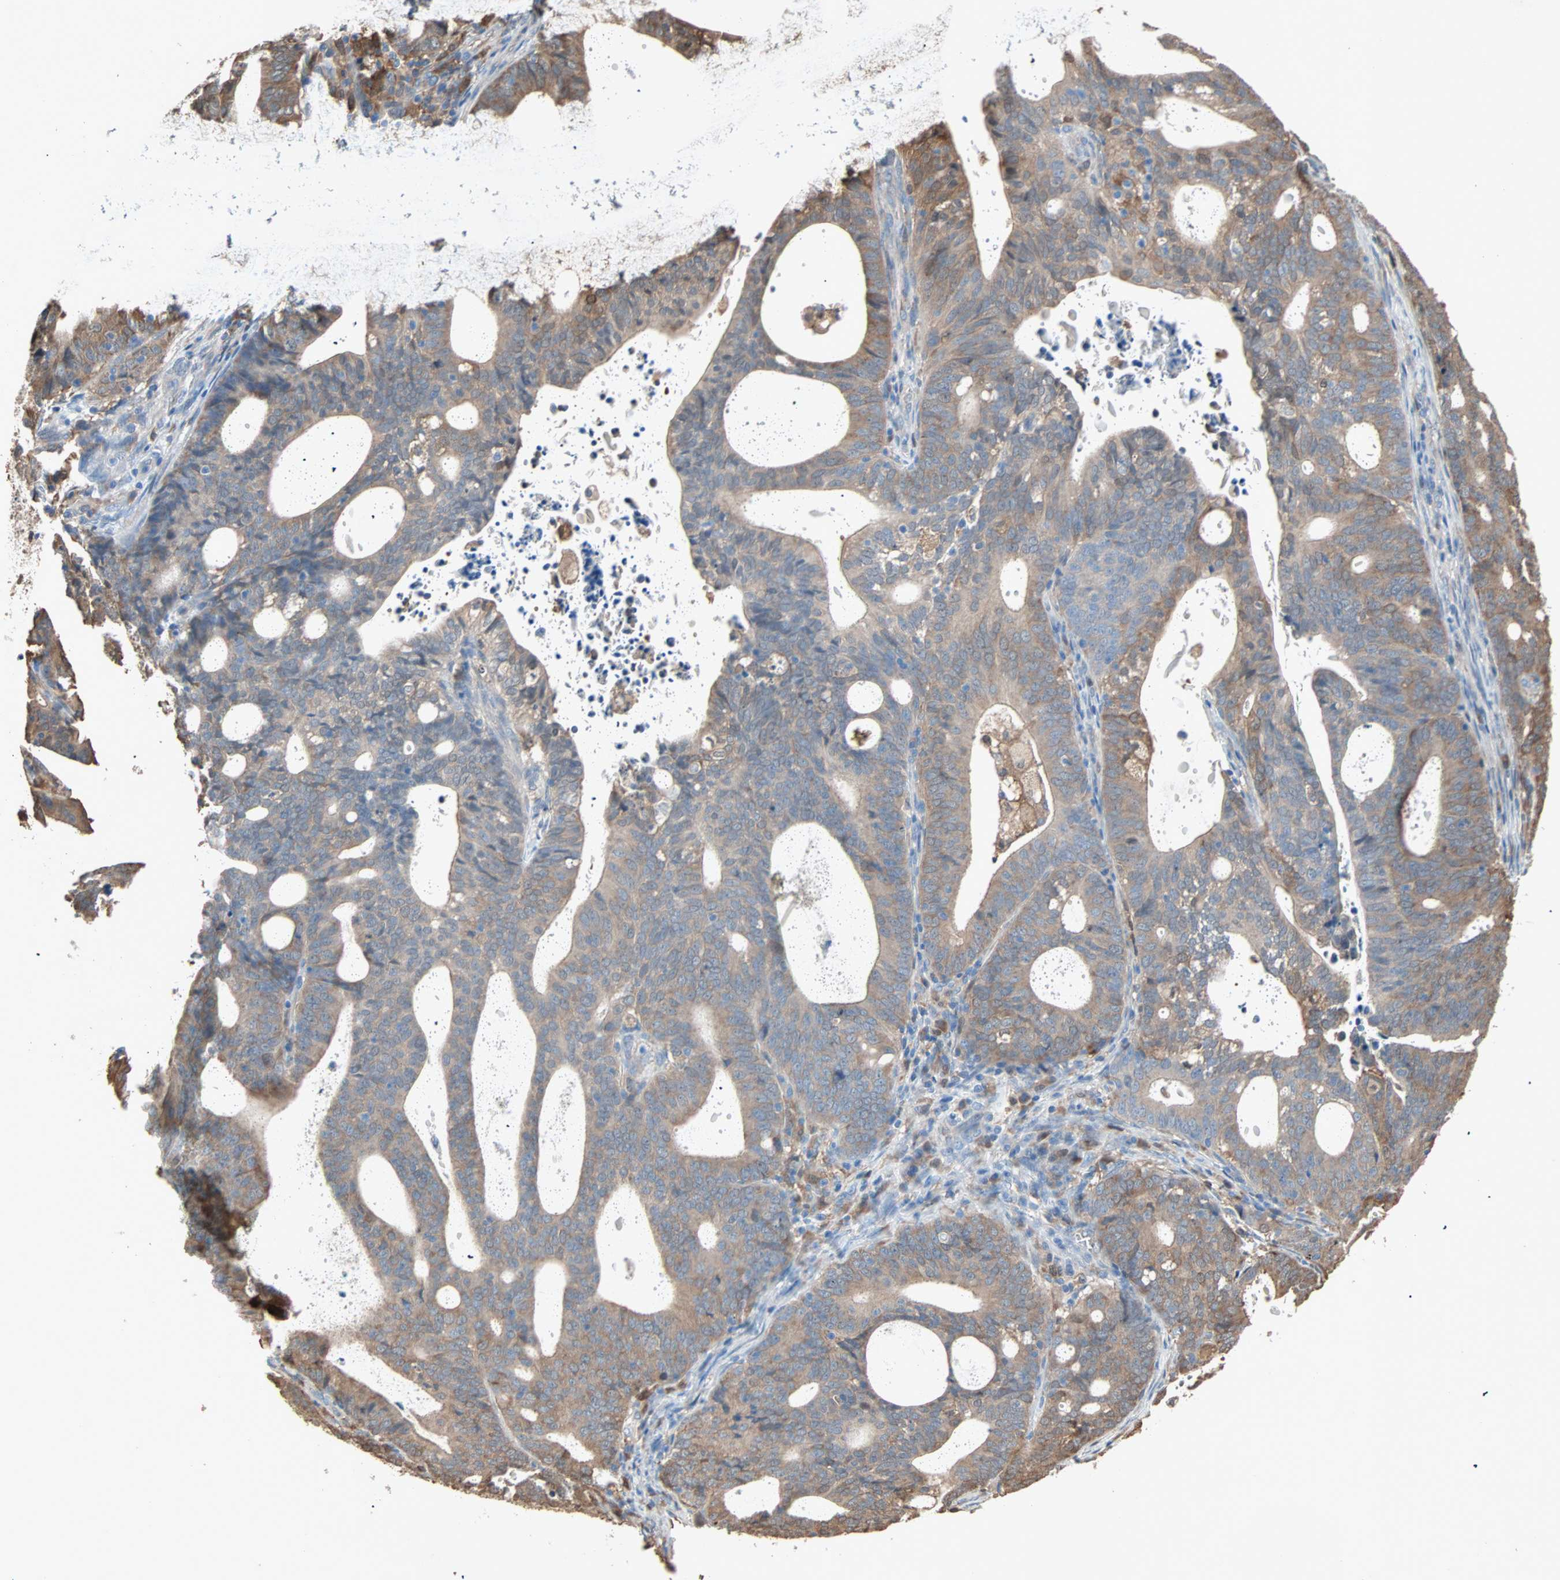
{"staining": {"intensity": "moderate", "quantity": ">75%", "location": "cytoplasmic/membranous"}, "tissue": "endometrial cancer", "cell_type": "Tumor cells", "image_type": "cancer", "snomed": [{"axis": "morphology", "description": "Adenocarcinoma, NOS"}, {"axis": "topography", "description": "Uterus"}], "caption": "Moderate cytoplasmic/membranous expression for a protein is identified in approximately >75% of tumor cells of adenocarcinoma (endometrial) using IHC.", "gene": "PRDX1", "patient": {"sex": "female", "age": 83}}